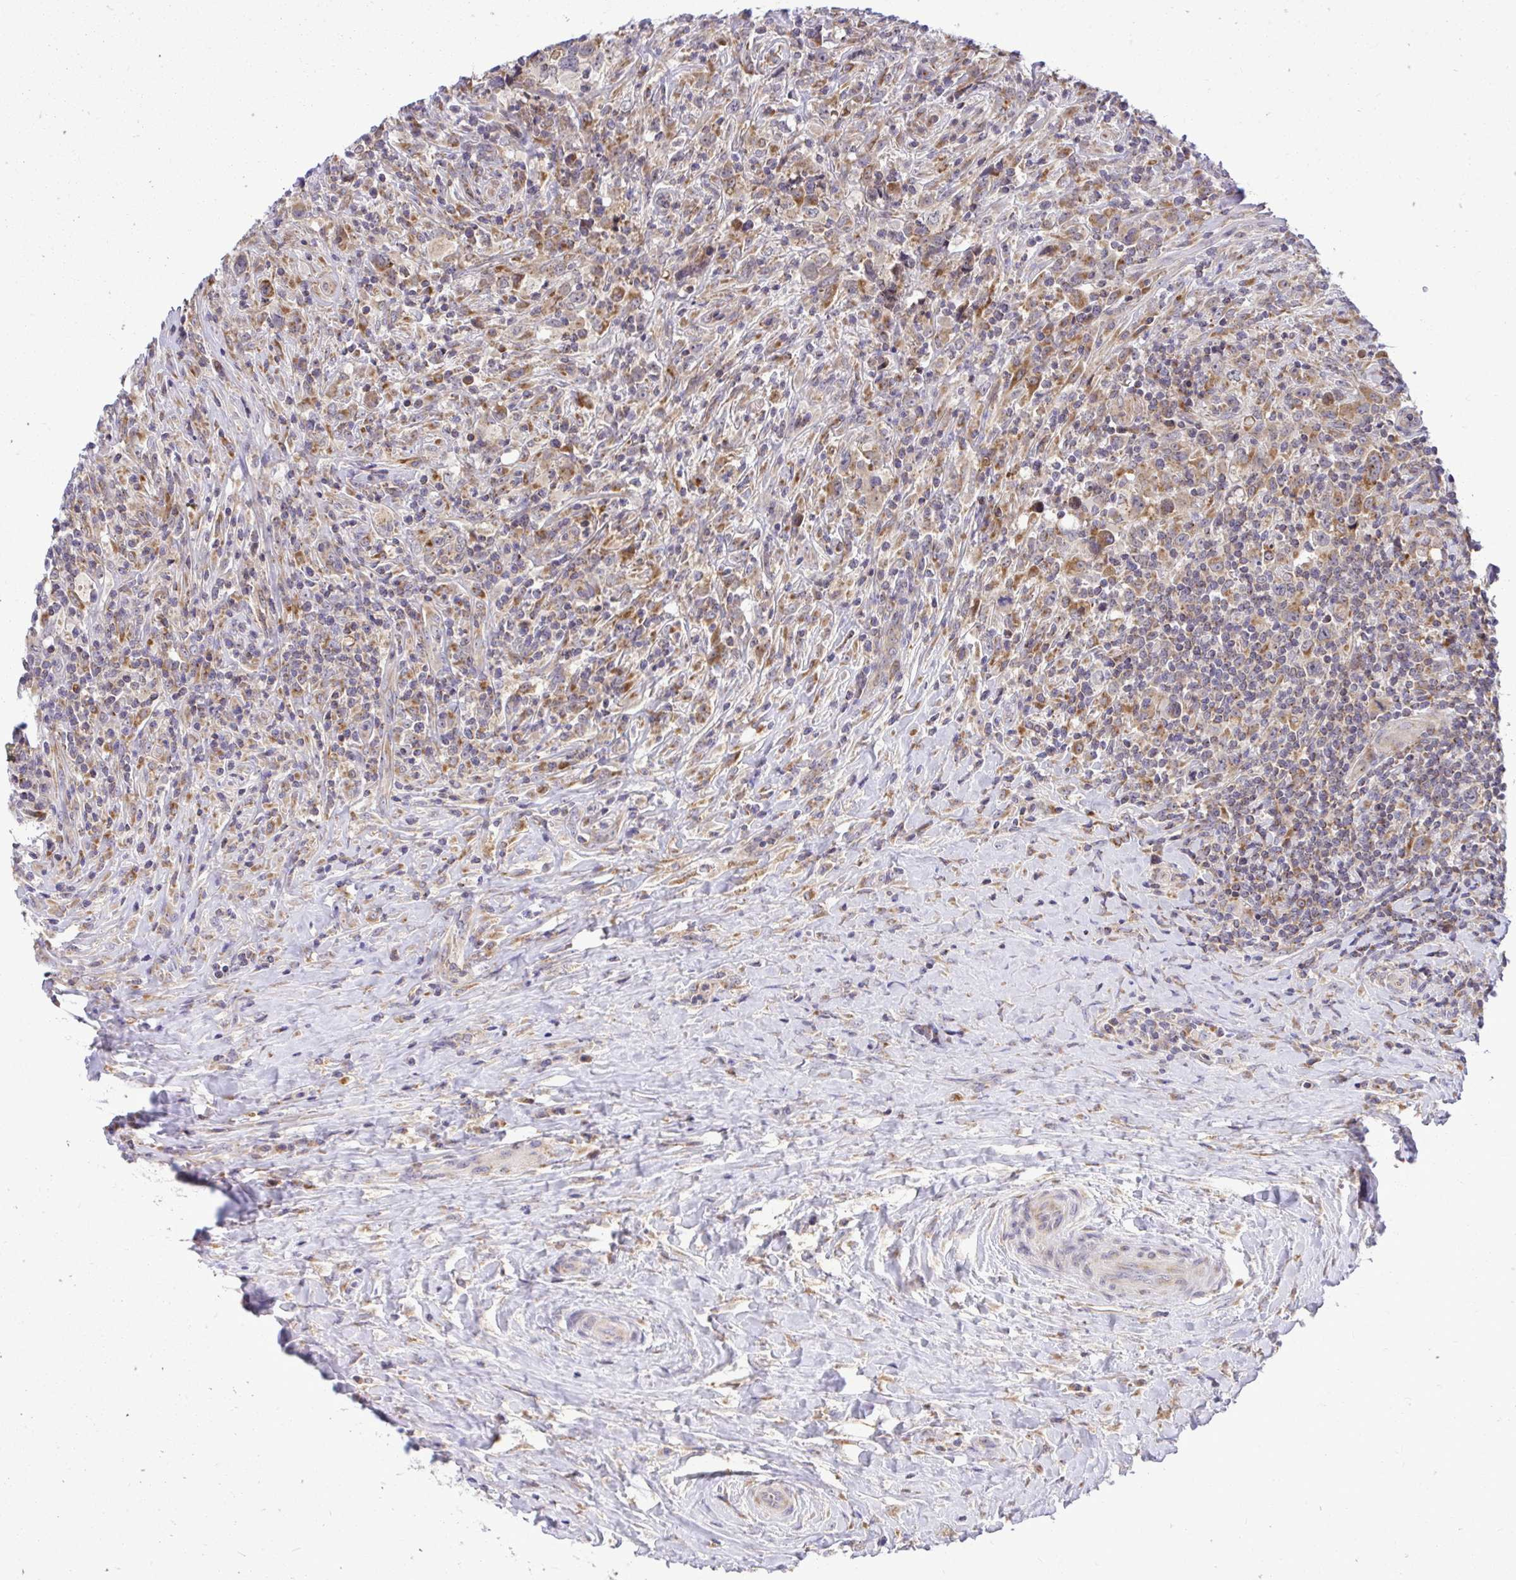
{"staining": {"intensity": "moderate", "quantity": ">75%", "location": "cytoplasmic/membranous"}, "tissue": "lymphoma", "cell_type": "Tumor cells", "image_type": "cancer", "snomed": [{"axis": "morphology", "description": "Hodgkin's disease, NOS"}, {"axis": "topography", "description": "Lymph node"}], "caption": "A brown stain labels moderate cytoplasmic/membranous expression of a protein in human Hodgkin's disease tumor cells.", "gene": "VTI1B", "patient": {"sex": "female", "age": 18}}